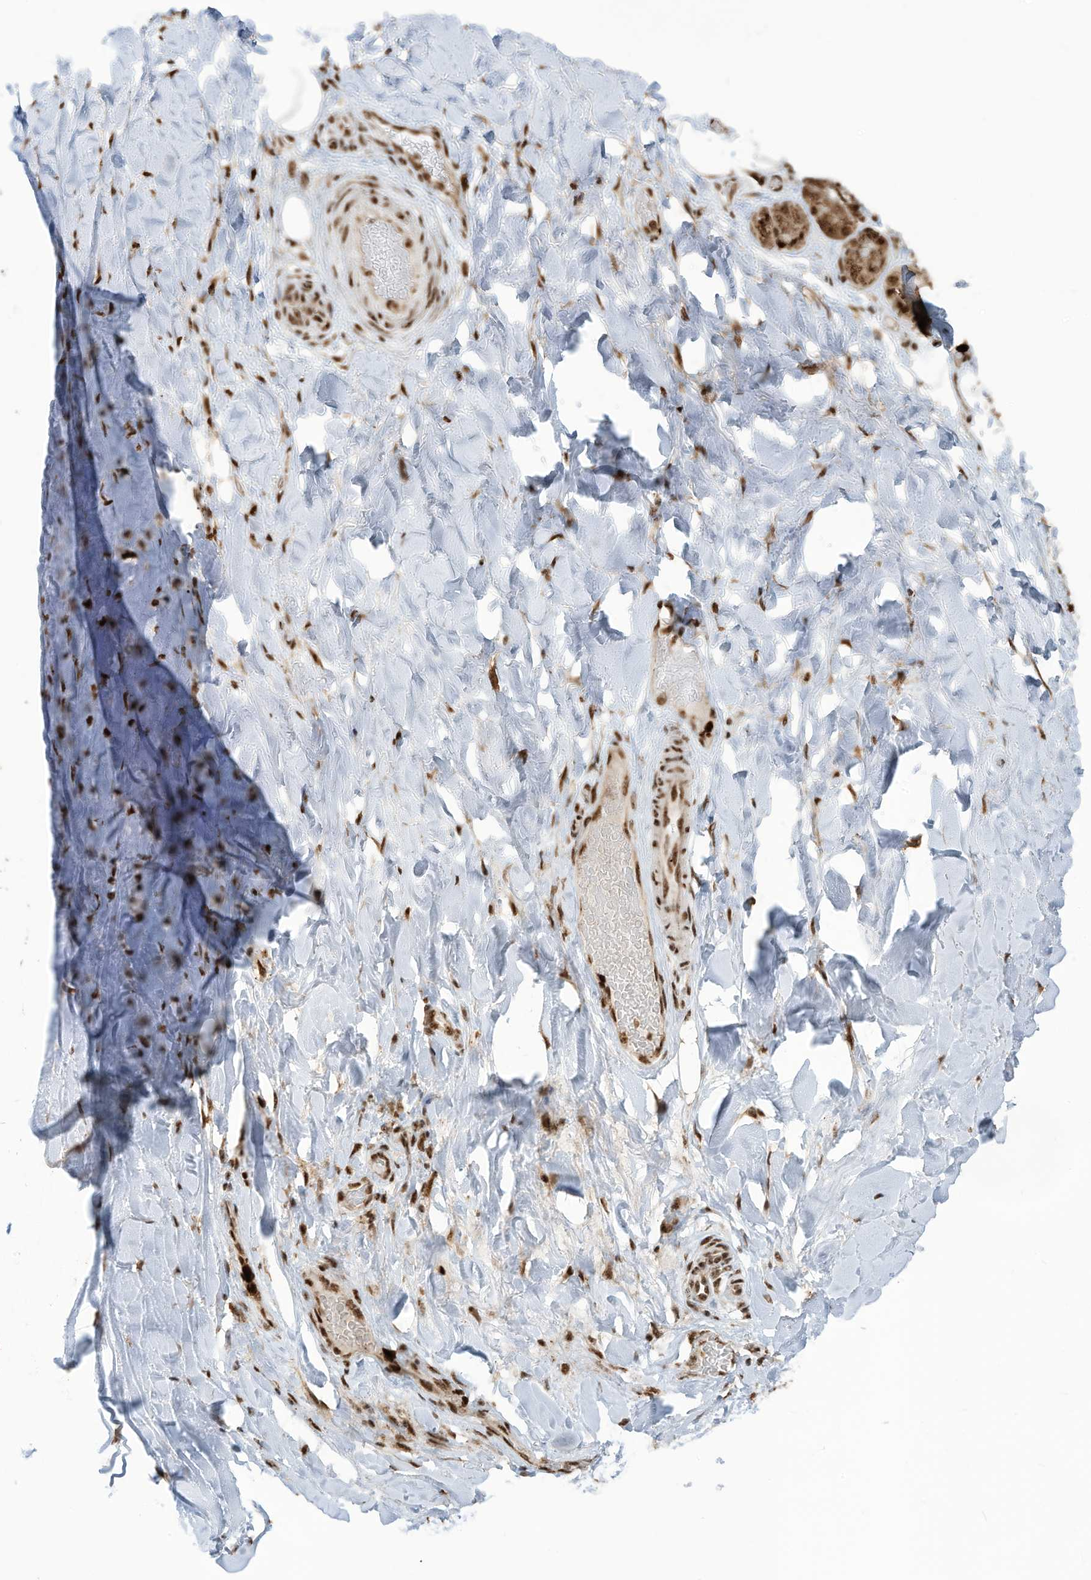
{"staining": {"intensity": "strong", "quantity": ">75%", "location": "nuclear"}, "tissue": "adipose tissue", "cell_type": "Adipocytes", "image_type": "normal", "snomed": [{"axis": "morphology", "description": "Normal tissue, NOS"}, {"axis": "morphology", "description": "Squamous cell carcinoma, NOS"}, {"axis": "topography", "description": "Lymph node"}, {"axis": "topography", "description": "Bronchus"}, {"axis": "topography", "description": "Lung"}], "caption": "IHC image of normal adipose tissue: human adipose tissue stained using immunohistochemistry reveals high levels of strong protein expression localized specifically in the nuclear of adipocytes, appearing as a nuclear brown color.", "gene": "LBH", "patient": {"sex": "male", "age": 66}}